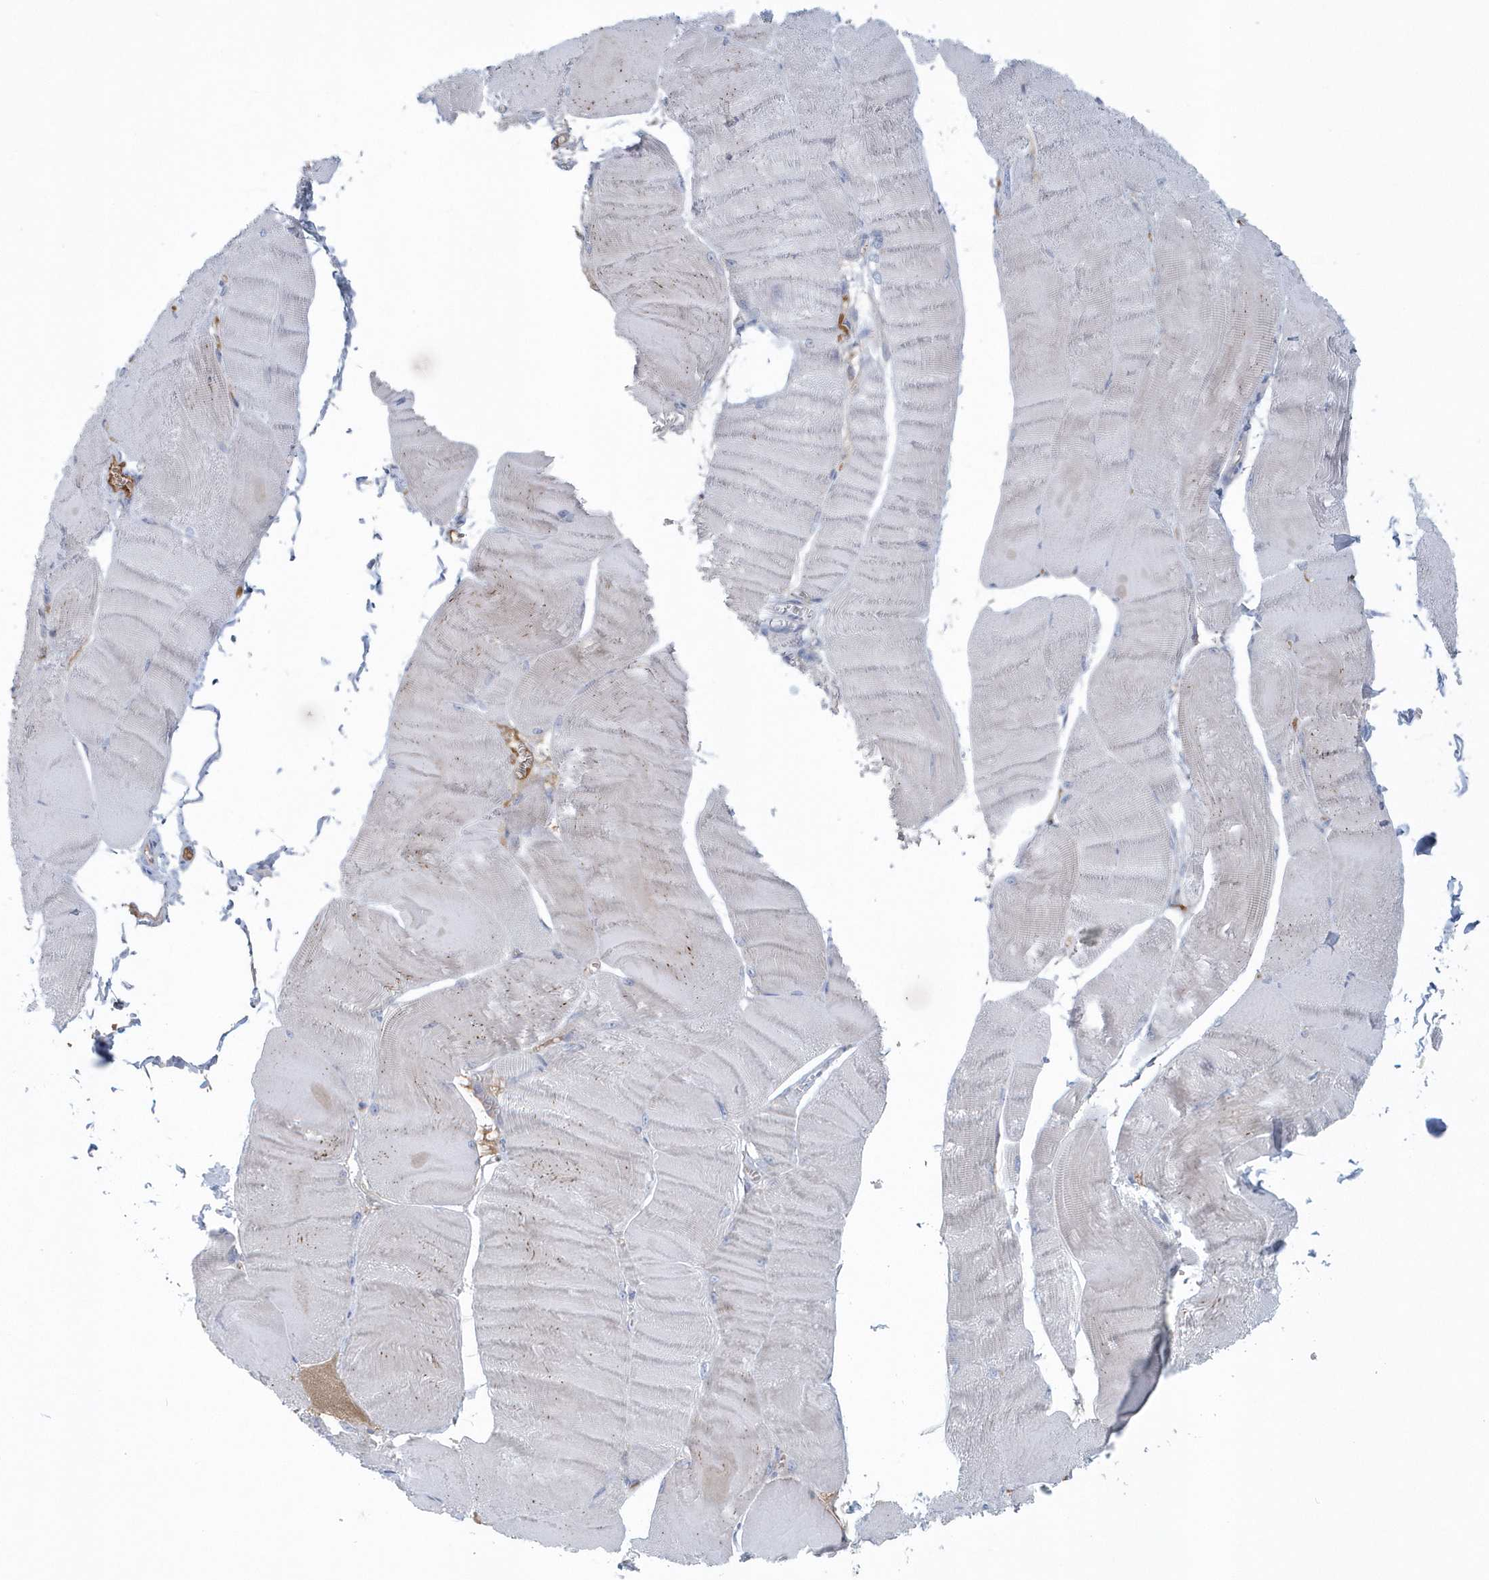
{"staining": {"intensity": "negative", "quantity": "none", "location": "none"}, "tissue": "skeletal muscle", "cell_type": "Myocytes", "image_type": "normal", "snomed": [{"axis": "morphology", "description": "Normal tissue, NOS"}, {"axis": "morphology", "description": "Basal cell carcinoma"}, {"axis": "topography", "description": "Skeletal muscle"}], "caption": "Immunohistochemical staining of unremarkable human skeletal muscle demonstrates no significant positivity in myocytes.", "gene": "SPATA18", "patient": {"sex": "female", "age": 64}}